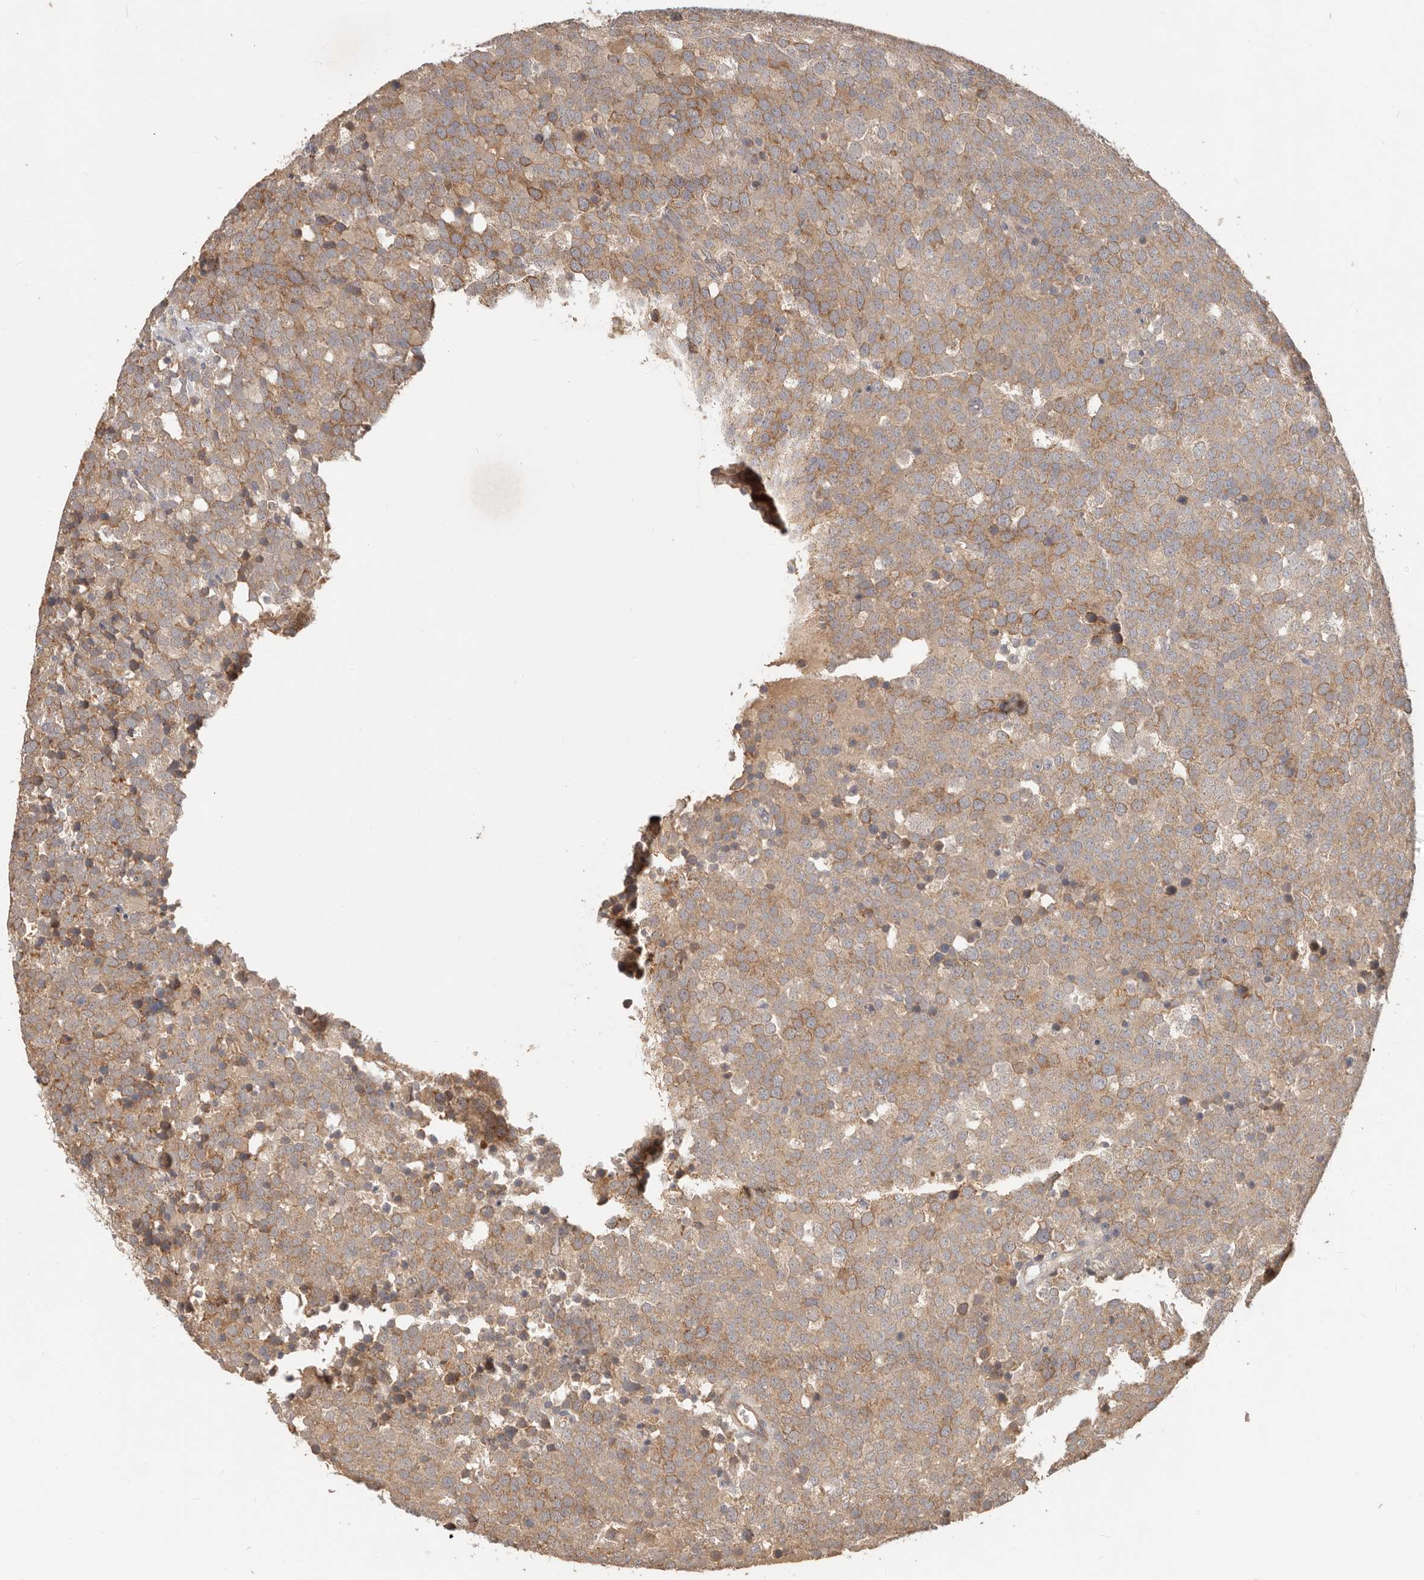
{"staining": {"intensity": "moderate", "quantity": ">75%", "location": "cytoplasmic/membranous"}, "tissue": "testis cancer", "cell_type": "Tumor cells", "image_type": "cancer", "snomed": [{"axis": "morphology", "description": "Seminoma, NOS"}, {"axis": "topography", "description": "Testis"}], "caption": "A high-resolution image shows IHC staining of testis cancer, which displays moderate cytoplasmic/membranous positivity in approximately >75% of tumor cells. Using DAB (brown) and hematoxylin (blue) stains, captured at high magnification using brightfield microscopy.", "gene": "MTFR2", "patient": {"sex": "male", "age": 71}}